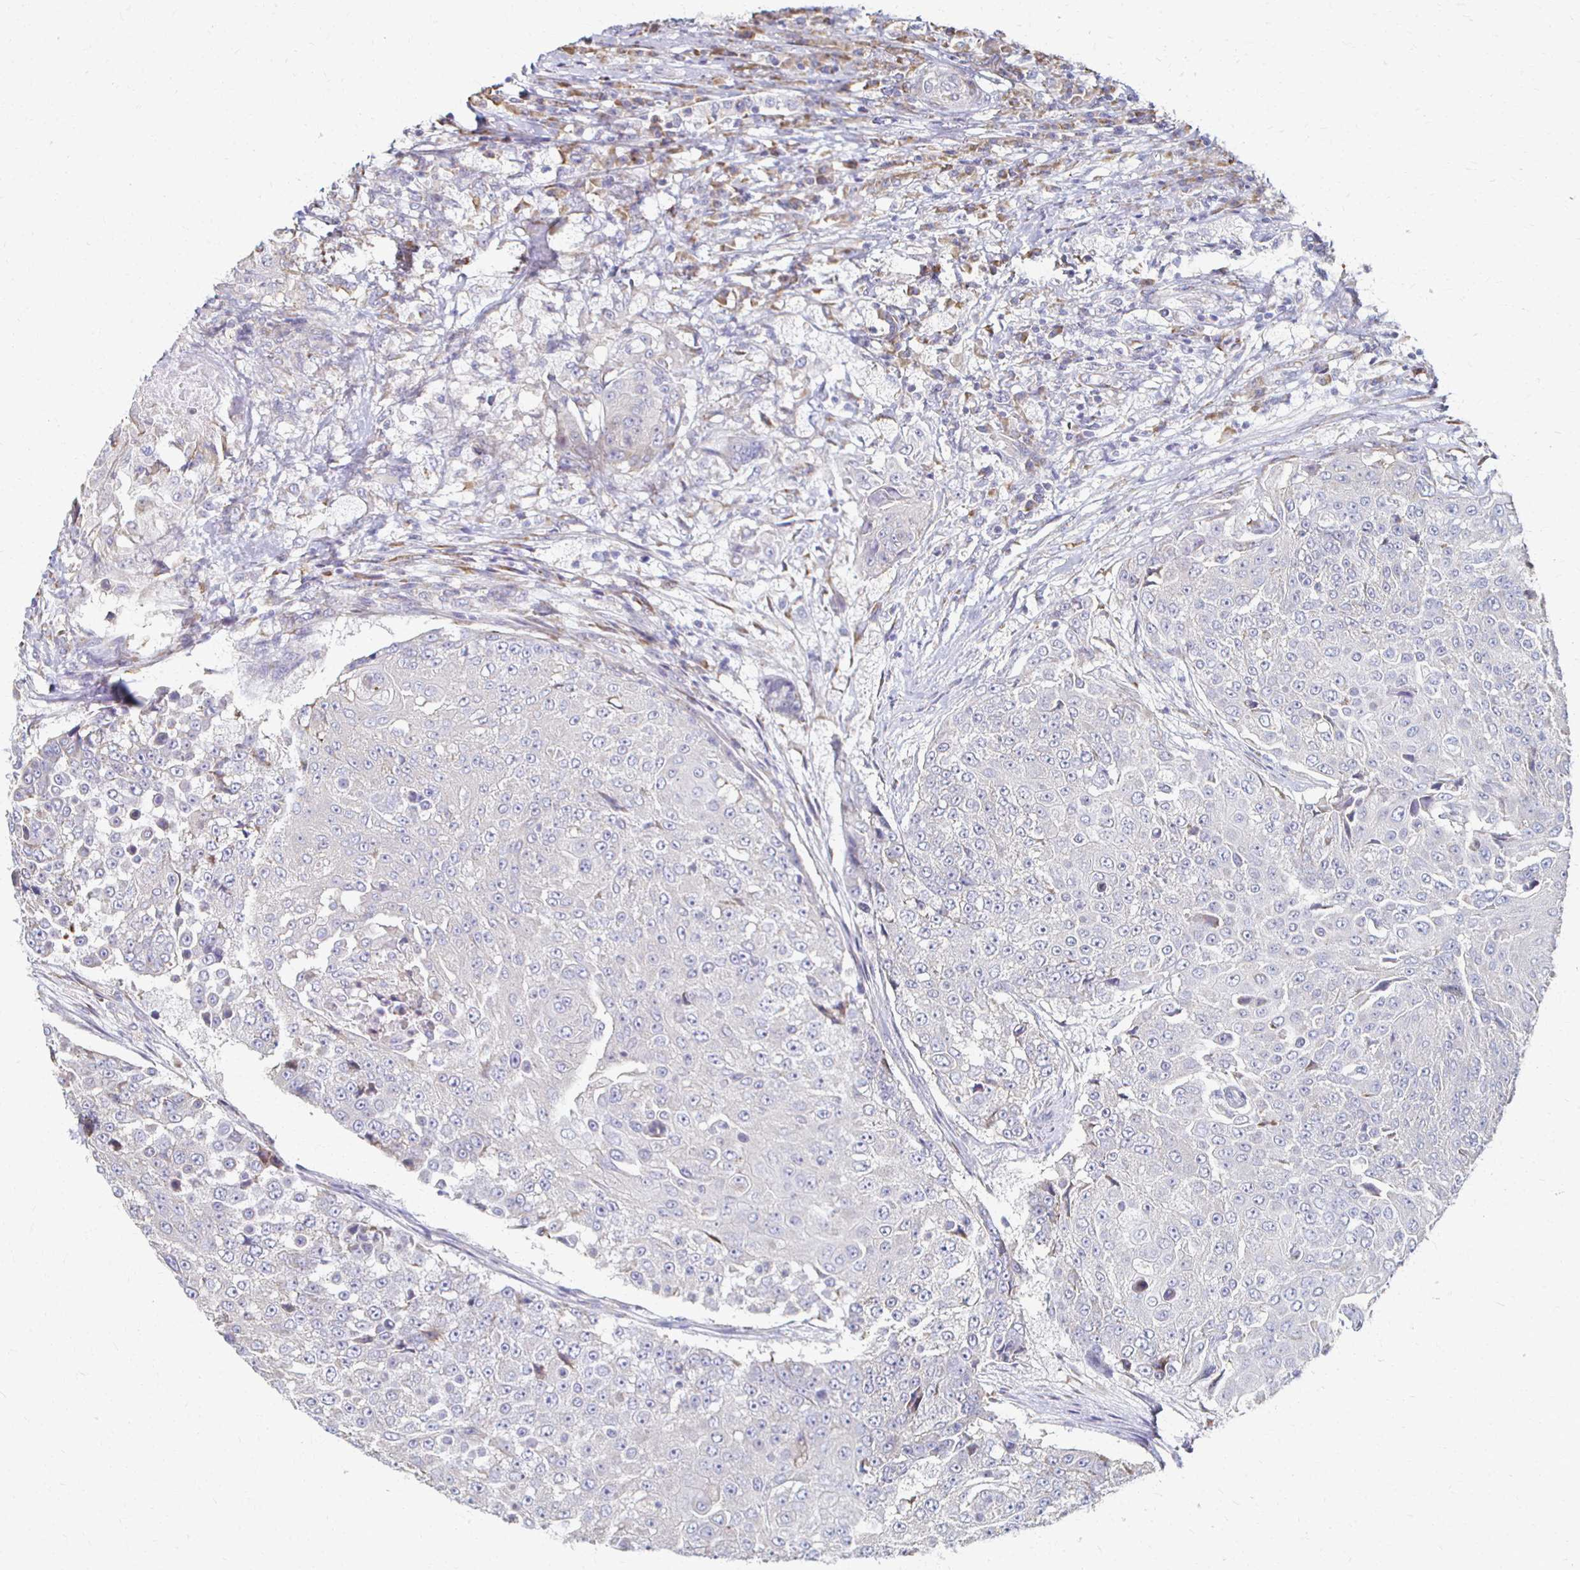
{"staining": {"intensity": "negative", "quantity": "none", "location": "none"}, "tissue": "urothelial cancer", "cell_type": "Tumor cells", "image_type": "cancer", "snomed": [{"axis": "morphology", "description": "Urothelial carcinoma, High grade"}, {"axis": "topography", "description": "Urinary bladder"}], "caption": "Tumor cells are negative for protein expression in human urothelial cancer.", "gene": "ATP1A3", "patient": {"sex": "female", "age": 63}}